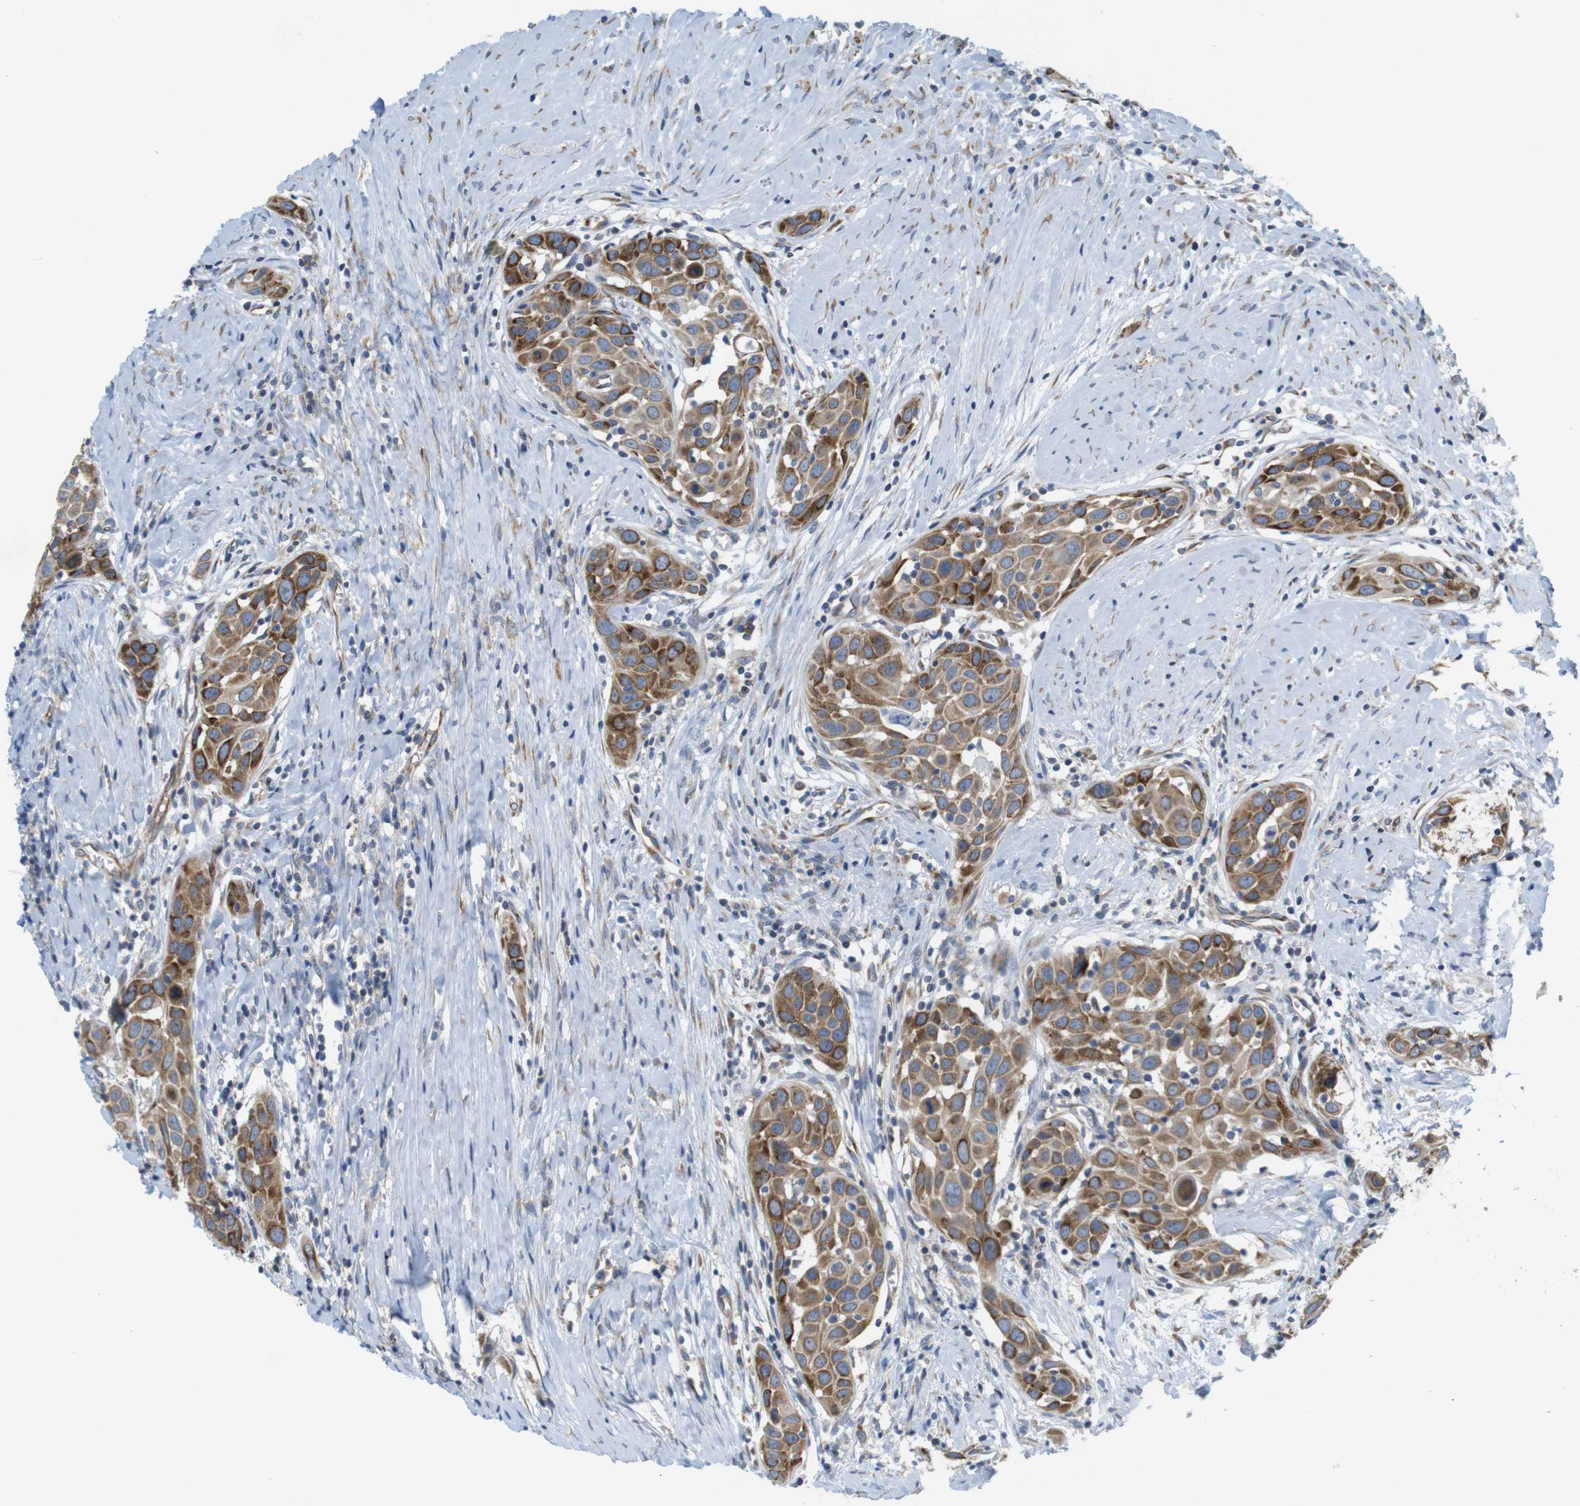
{"staining": {"intensity": "moderate", "quantity": ">75%", "location": "cytoplasmic/membranous"}, "tissue": "head and neck cancer", "cell_type": "Tumor cells", "image_type": "cancer", "snomed": [{"axis": "morphology", "description": "Squamous cell carcinoma, NOS"}, {"axis": "topography", "description": "Oral tissue"}, {"axis": "topography", "description": "Head-Neck"}], "caption": "High-power microscopy captured an immunohistochemistry (IHC) image of head and neck cancer (squamous cell carcinoma), revealing moderate cytoplasmic/membranous positivity in about >75% of tumor cells.", "gene": "PCNX2", "patient": {"sex": "female", "age": 50}}